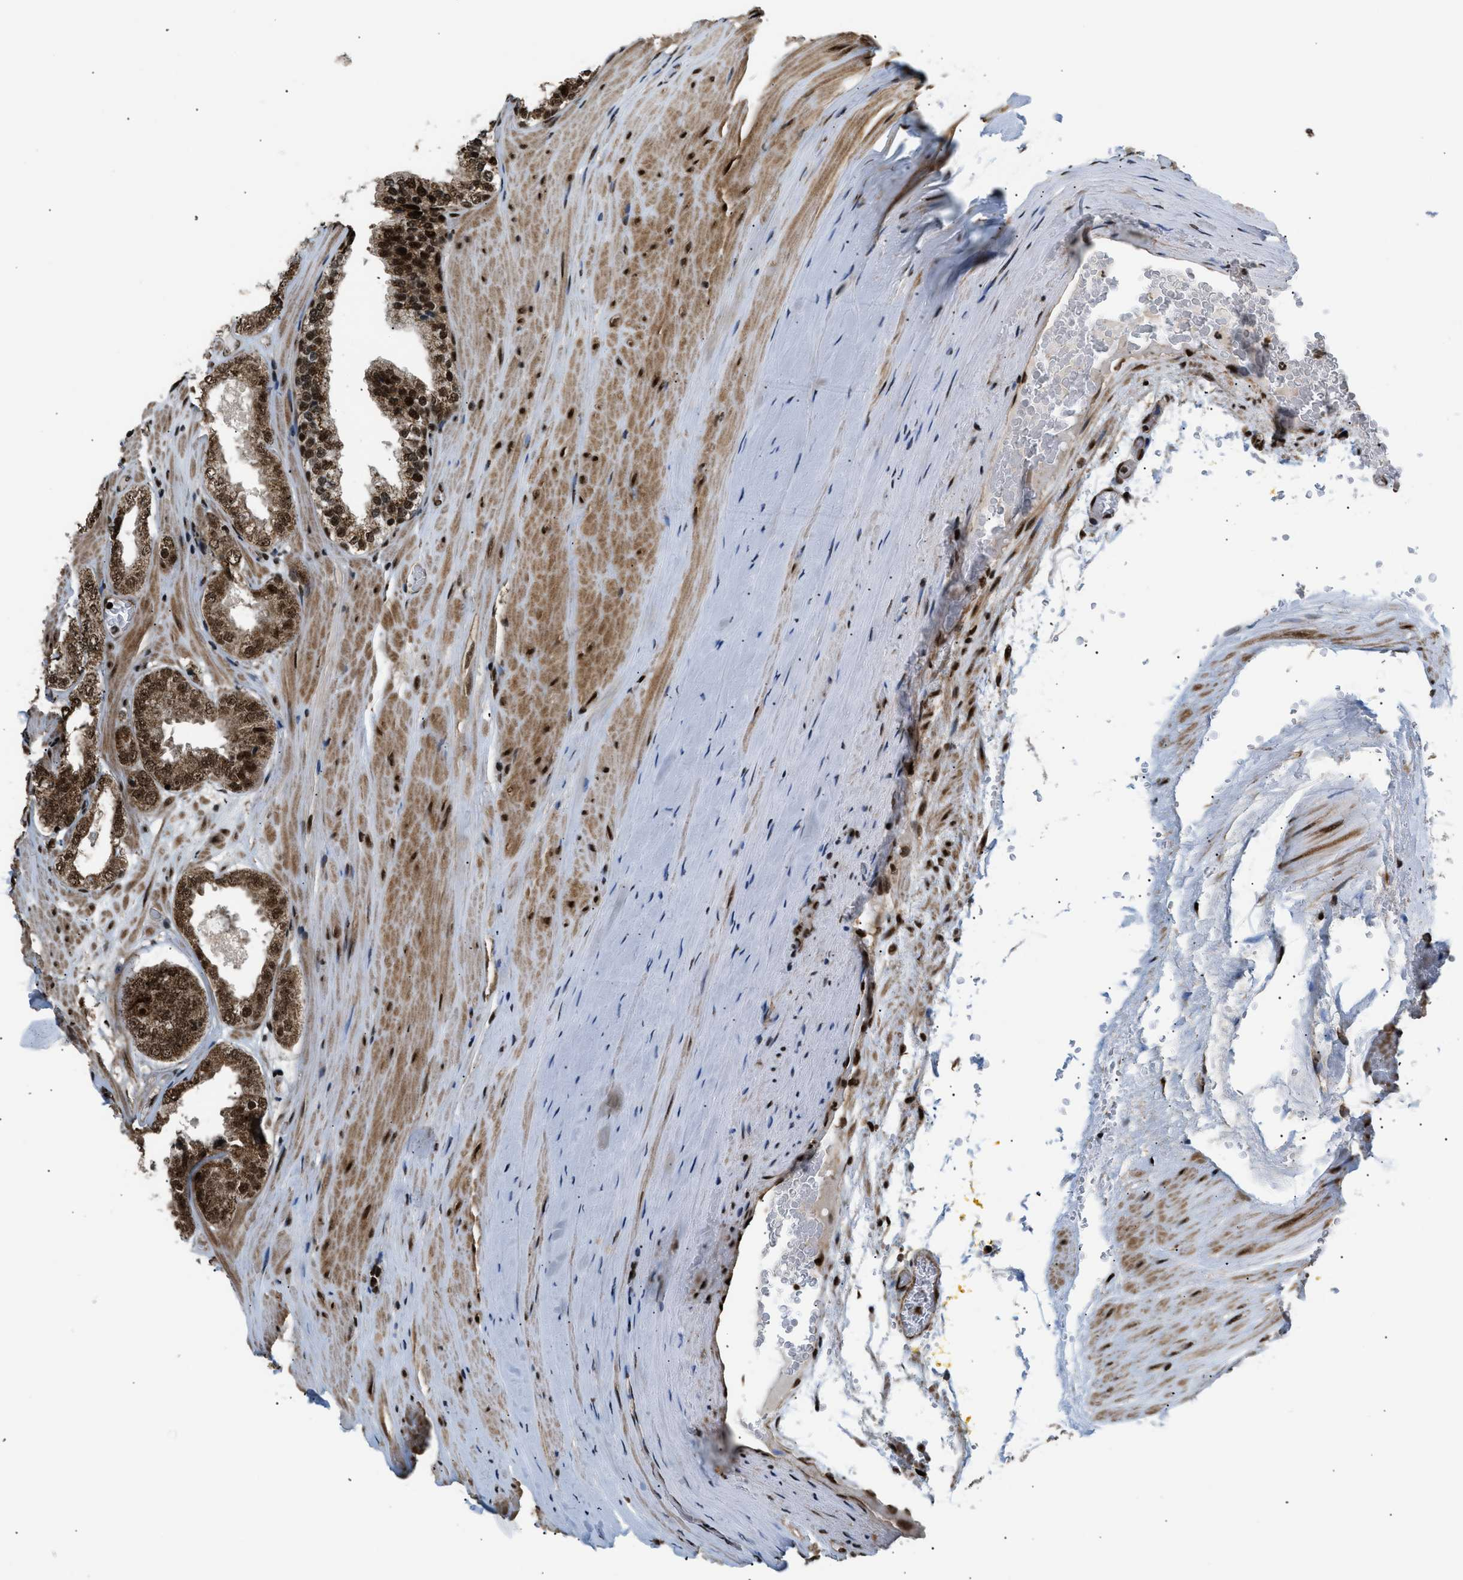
{"staining": {"intensity": "strong", "quantity": ">75%", "location": "cytoplasmic/membranous,nuclear"}, "tissue": "prostate cancer", "cell_type": "Tumor cells", "image_type": "cancer", "snomed": [{"axis": "morphology", "description": "Adenocarcinoma, High grade"}, {"axis": "topography", "description": "Prostate"}], "caption": "Approximately >75% of tumor cells in human adenocarcinoma (high-grade) (prostate) reveal strong cytoplasmic/membranous and nuclear protein expression as visualized by brown immunohistochemical staining.", "gene": "RBM5", "patient": {"sex": "male", "age": 65}}